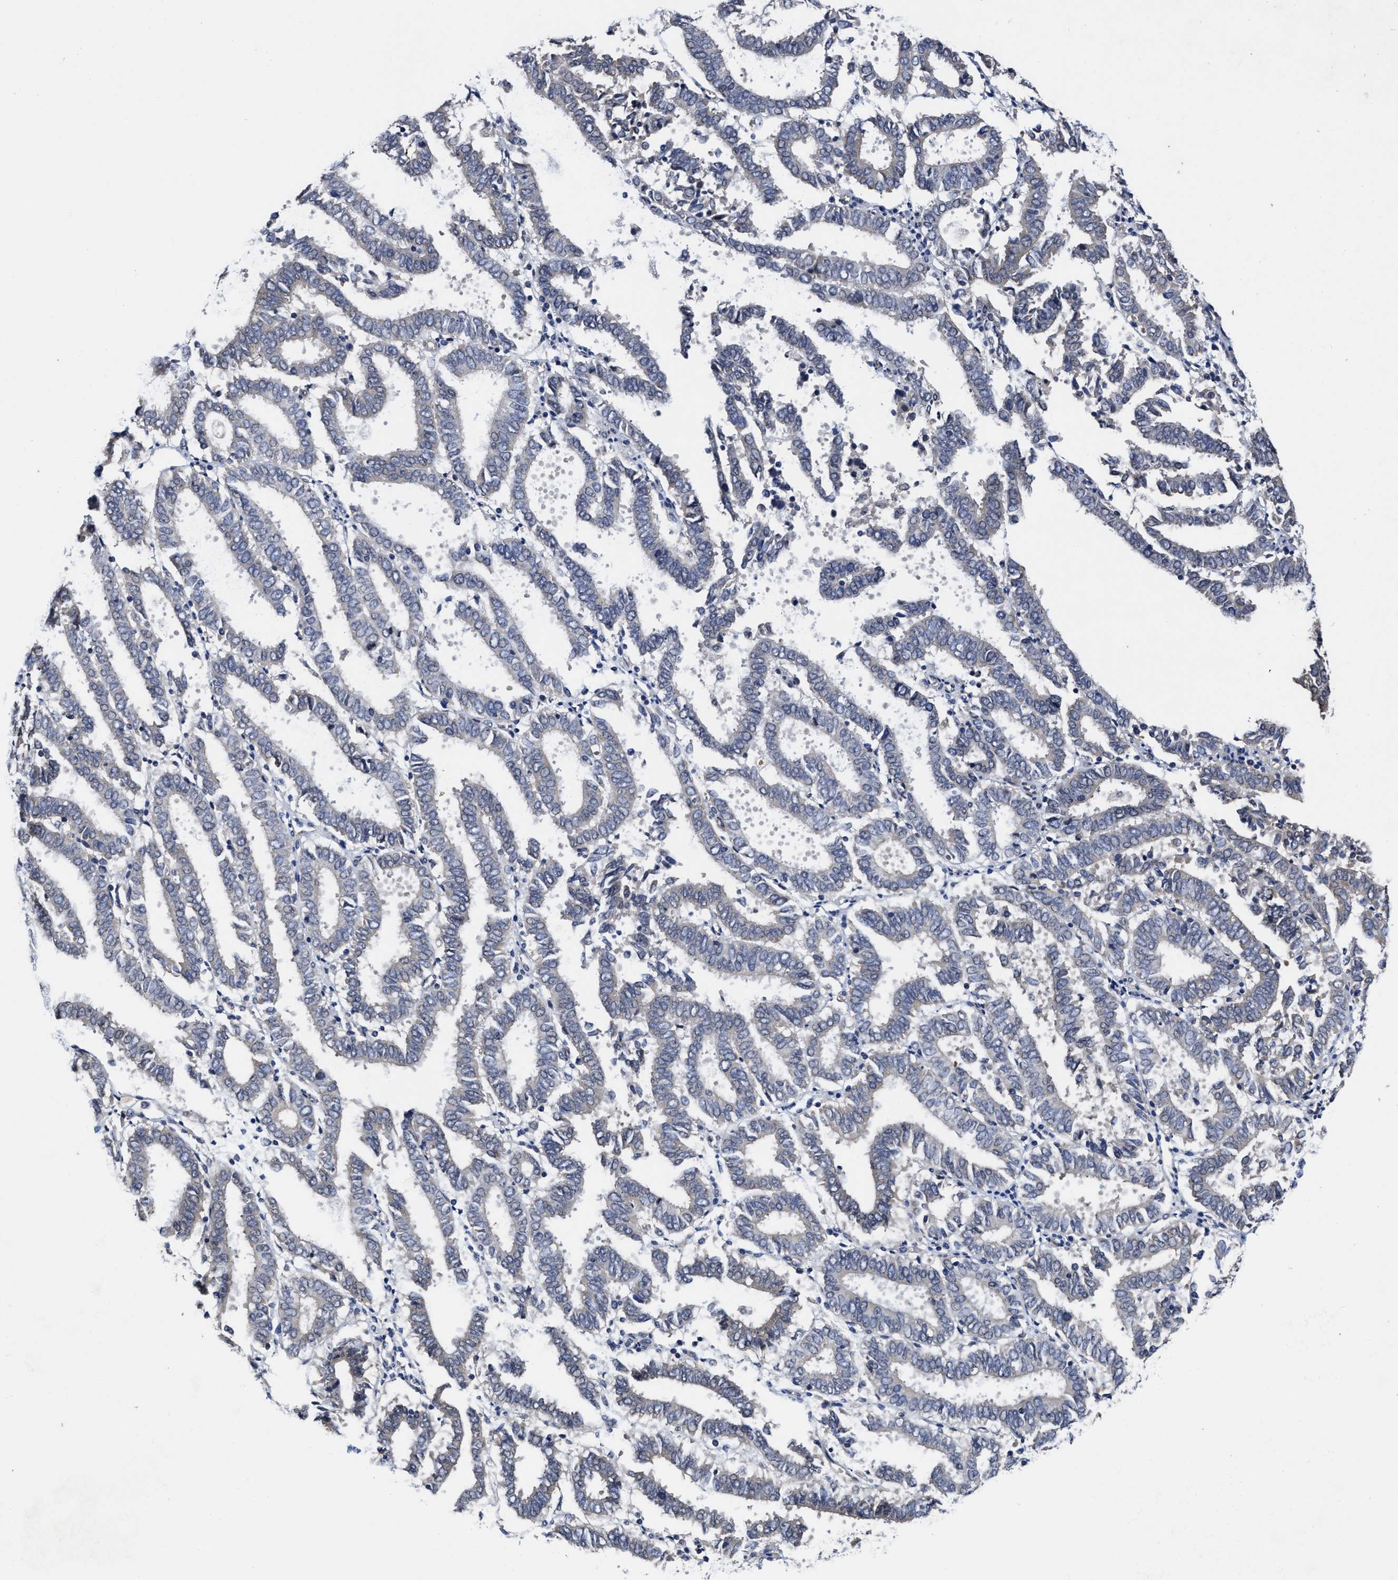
{"staining": {"intensity": "moderate", "quantity": "25%-75%", "location": "cytoplasmic/membranous"}, "tissue": "endometrial cancer", "cell_type": "Tumor cells", "image_type": "cancer", "snomed": [{"axis": "morphology", "description": "Adenocarcinoma, NOS"}, {"axis": "topography", "description": "Uterus"}], "caption": "Protein analysis of endometrial cancer (adenocarcinoma) tissue exhibits moderate cytoplasmic/membranous positivity in about 25%-75% of tumor cells.", "gene": "TRAF6", "patient": {"sex": "female", "age": 83}}